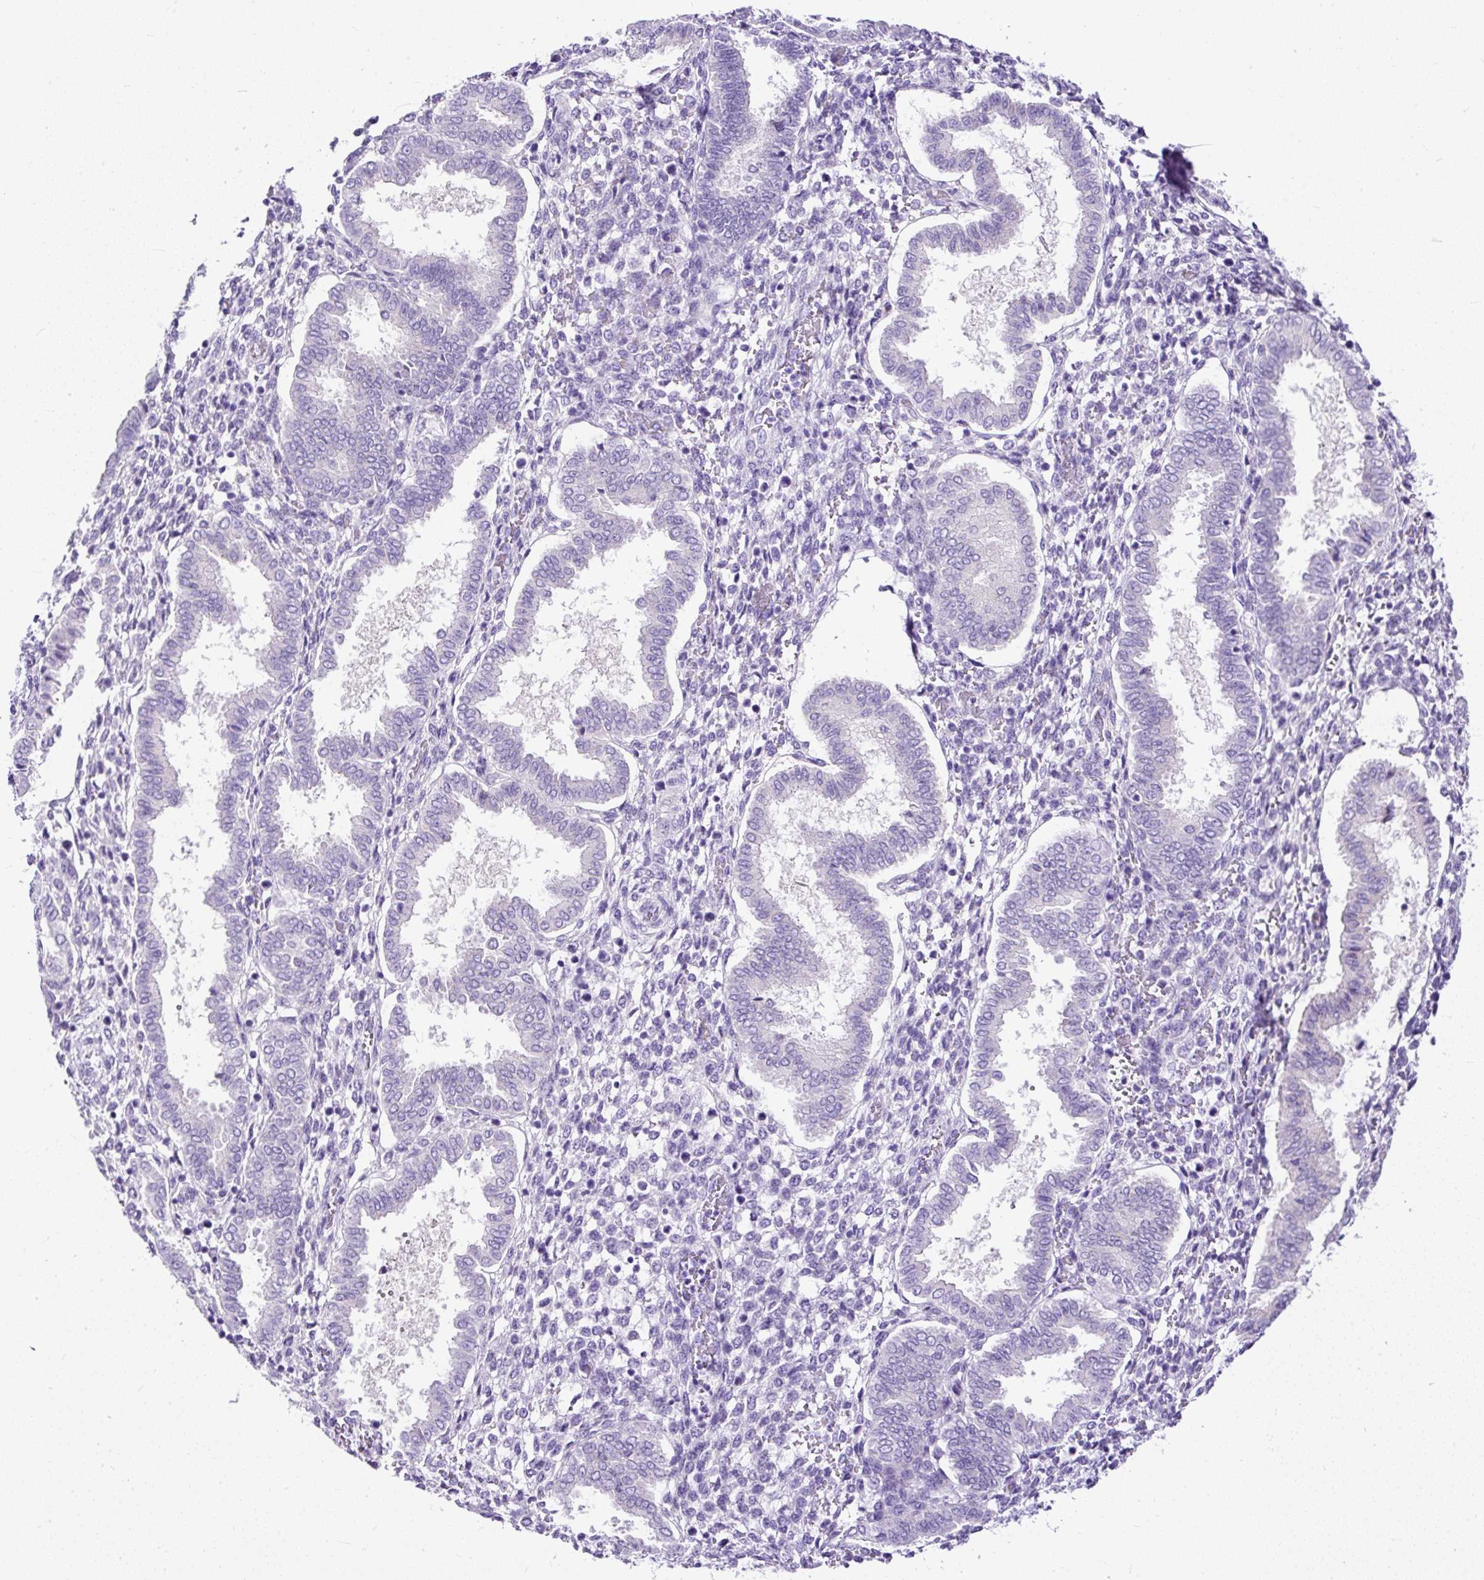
{"staining": {"intensity": "negative", "quantity": "none", "location": "none"}, "tissue": "endometrium", "cell_type": "Cells in endometrial stroma", "image_type": "normal", "snomed": [{"axis": "morphology", "description": "Normal tissue, NOS"}, {"axis": "topography", "description": "Endometrium"}], "caption": "This is a micrograph of immunohistochemistry (IHC) staining of normal endometrium, which shows no positivity in cells in endometrial stroma.", "gene": "STOX2", "patient": {"sex": "female", "age": 24}}